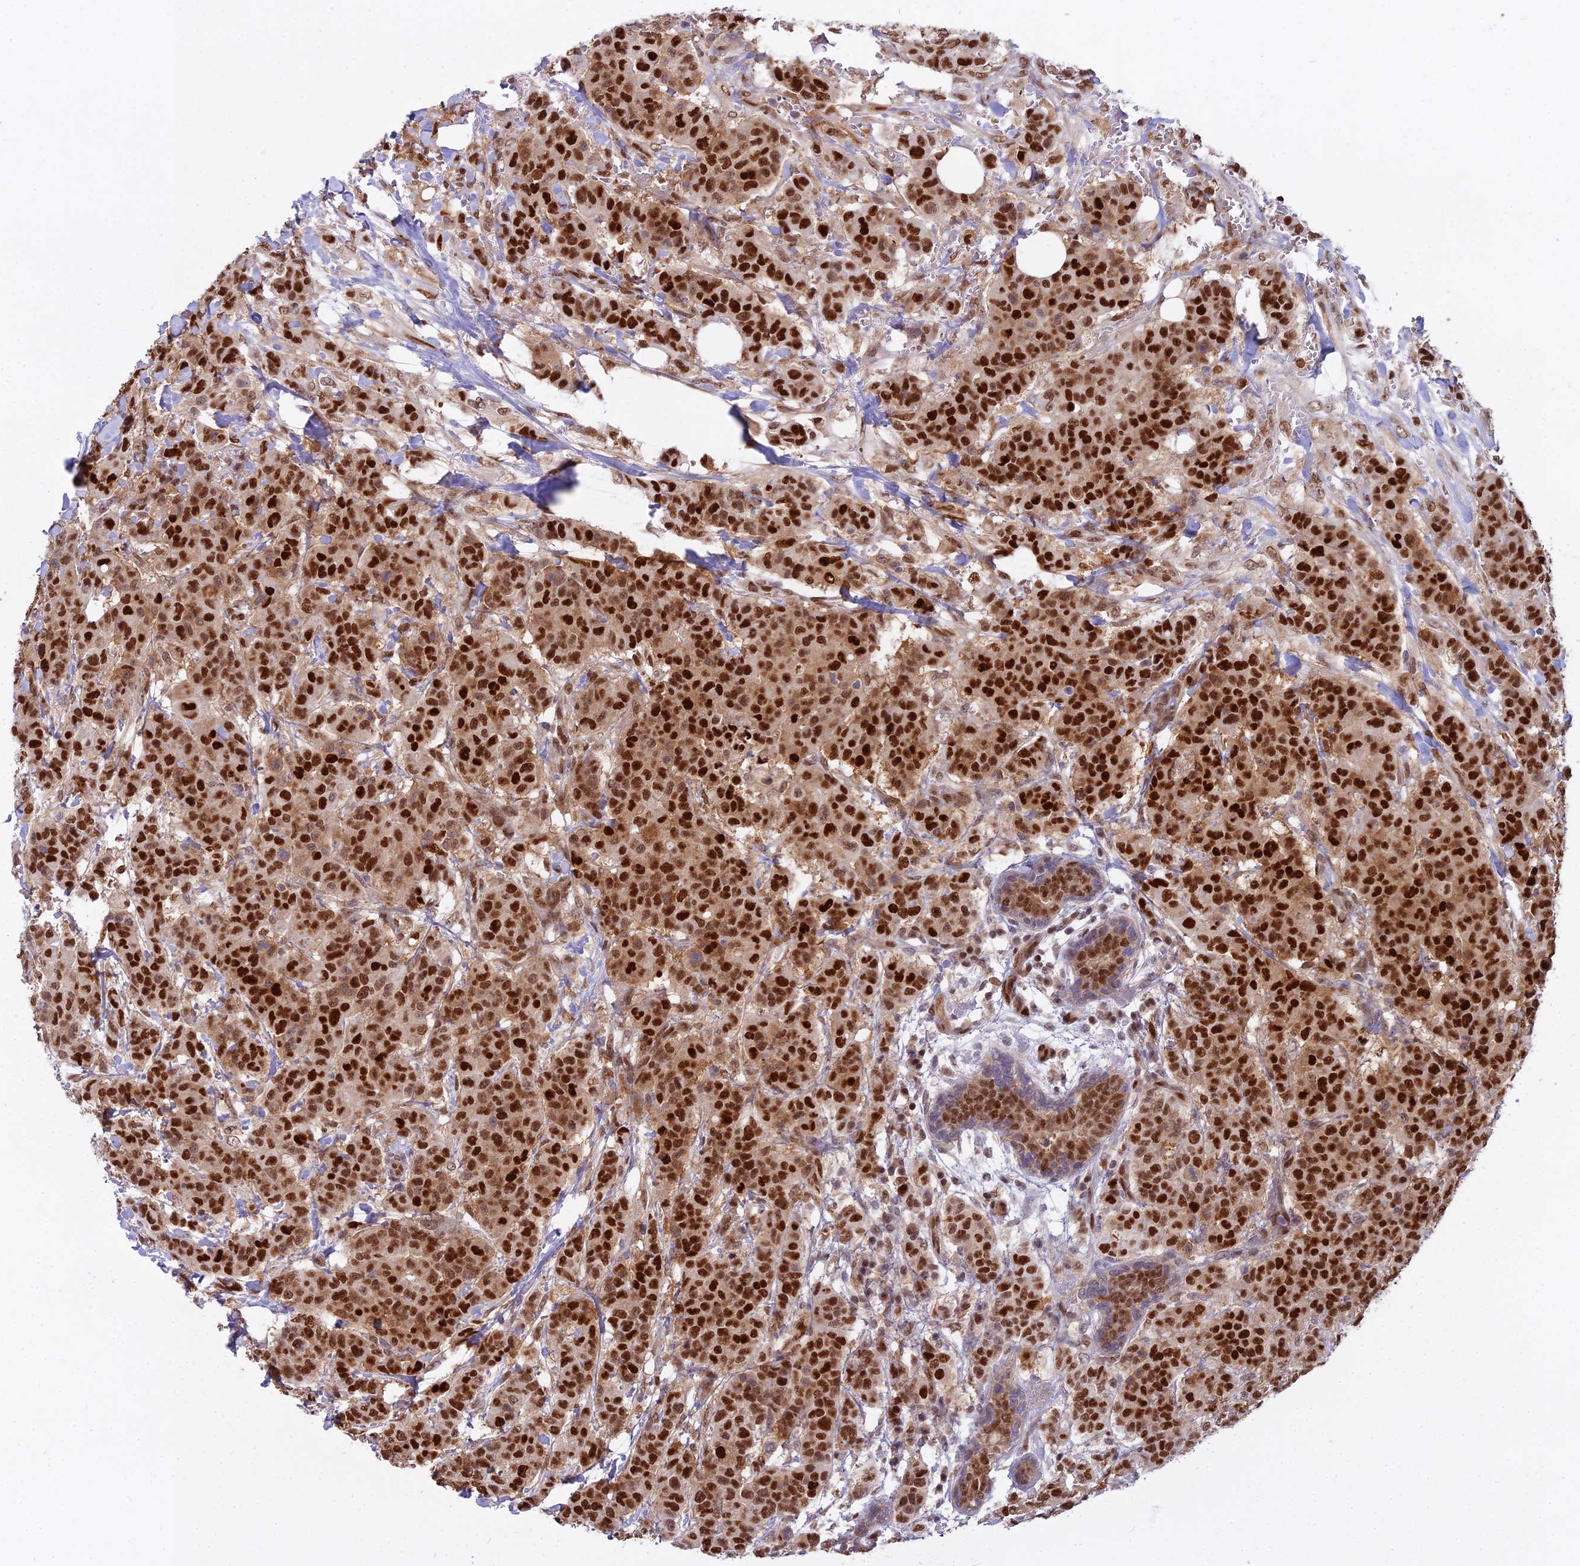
{"staining": {"intensity": "strong", "quantity": ">75%", "location": "nuclear"}, "tissue": "breast cancer", "cell_type": "Tumor cells", "image_type": "cancer", "snomed": [{"axis": "morphology", "description": "Duct carcinoma"}, {"axis": "topography", "description": "Breast"}], "caption": "A micrograph showing strong nuclear staining in approximately >75% of tumor cells in breast cancer (infiltrating ductal carcinoma), as visualized by brown immunohistochemical staining.", "gene": "NPEPL1", "patient": {"sex": "female", "age": 40}}